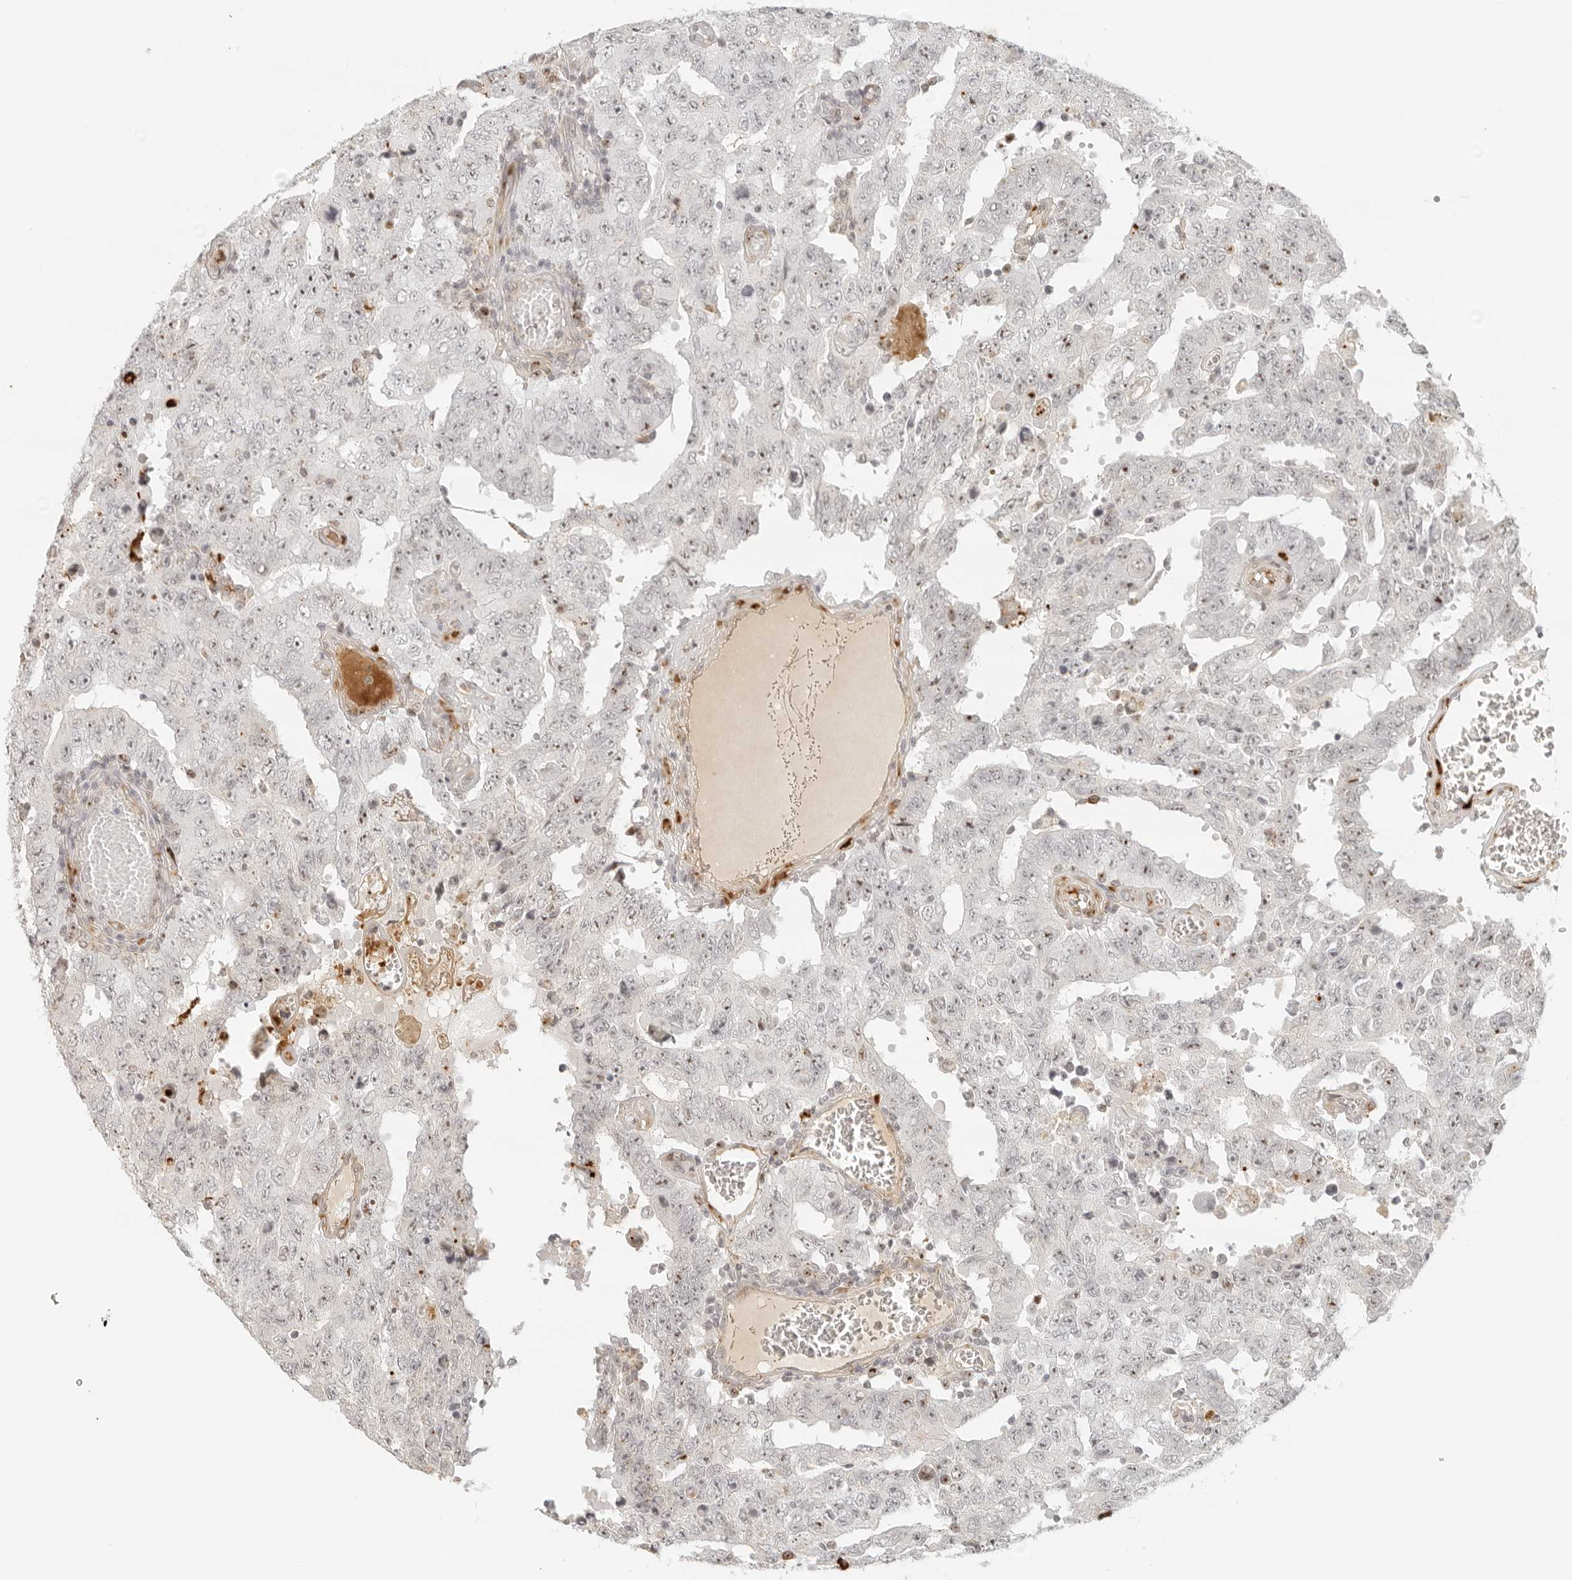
{"staining": {"intensity": "moderate", "quantity": "25%-75%", "location": "nuclear"}, "tissue": "testis cancer", "cell_type": "Tumor cells", "image_type": "cancer", "snomed": [{"axis": "morphology", "description": "Carcinoma, Embryonal, NOS"}, {"axis": "topography", "description": "Testis"}], "caption": "This is an image of immunohistochemistry staining of testis cancer (embryonal carcinoma), which shows moderate expression in the nuclear of tumor cells.", "gene": "ZNF678", "patient": {"sex": "male", "age": 26}}